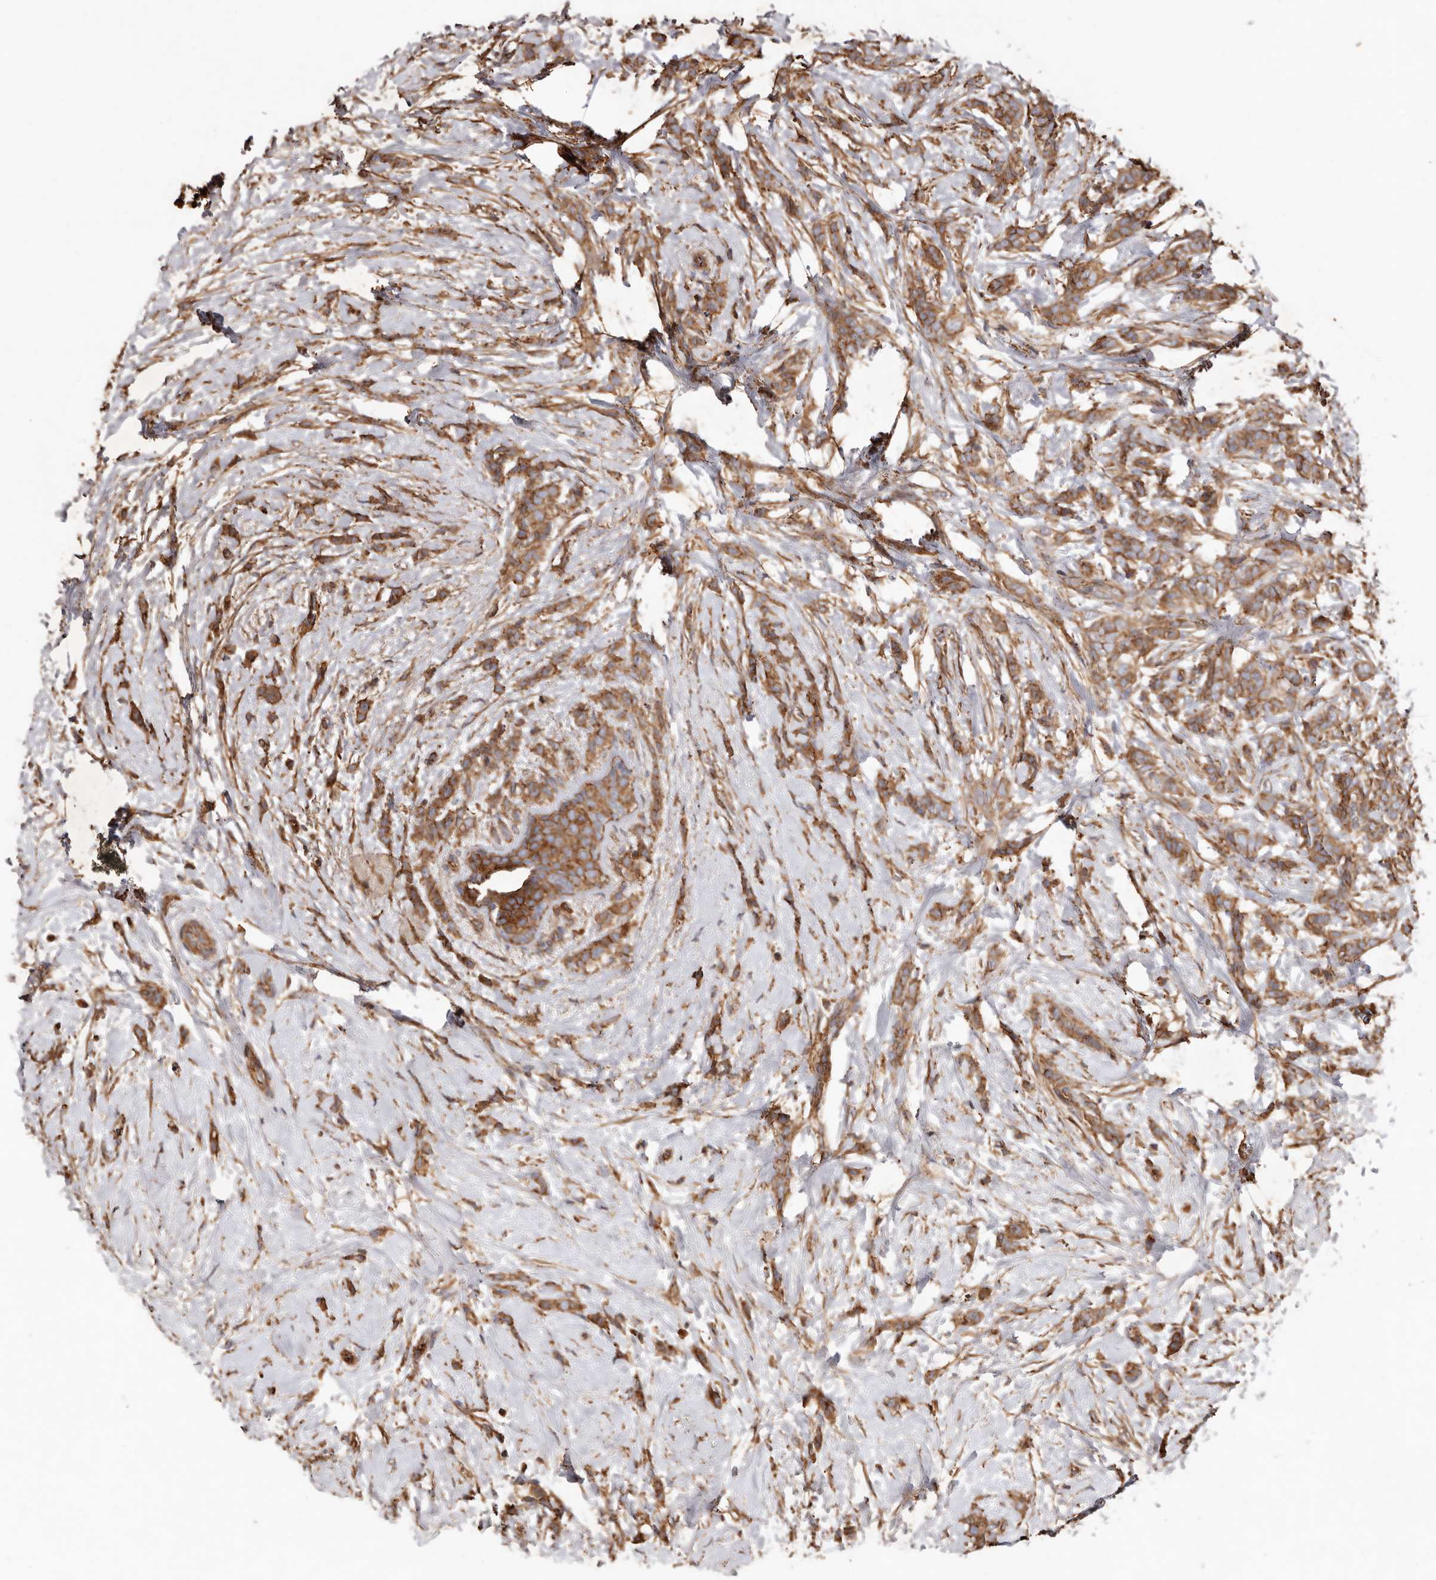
{"staining": {"intensity": "moderate", "quantity": ">75%", "location": "cytoplasmic/membranous"}, "tissue": "breast cancer", "cell_type": "Tumor cells", "image_type": "cancer", "snomed": [{"axis": "morphology", "description": "Lobular carcinoma, in situ"}, {"axis": "morphology", "description": "Lobular carcinoma"}, {"axis": "topography", "description": "Breast"}], "caption": "Immunohistochemical staining of breast lobular carcinoma in situ shows moderate cytoplasmic/membranous protein staining in approximately >75% of tumor cells.", "gene": "COQ8B", "patient": {"sex": "female", "age": 41}}